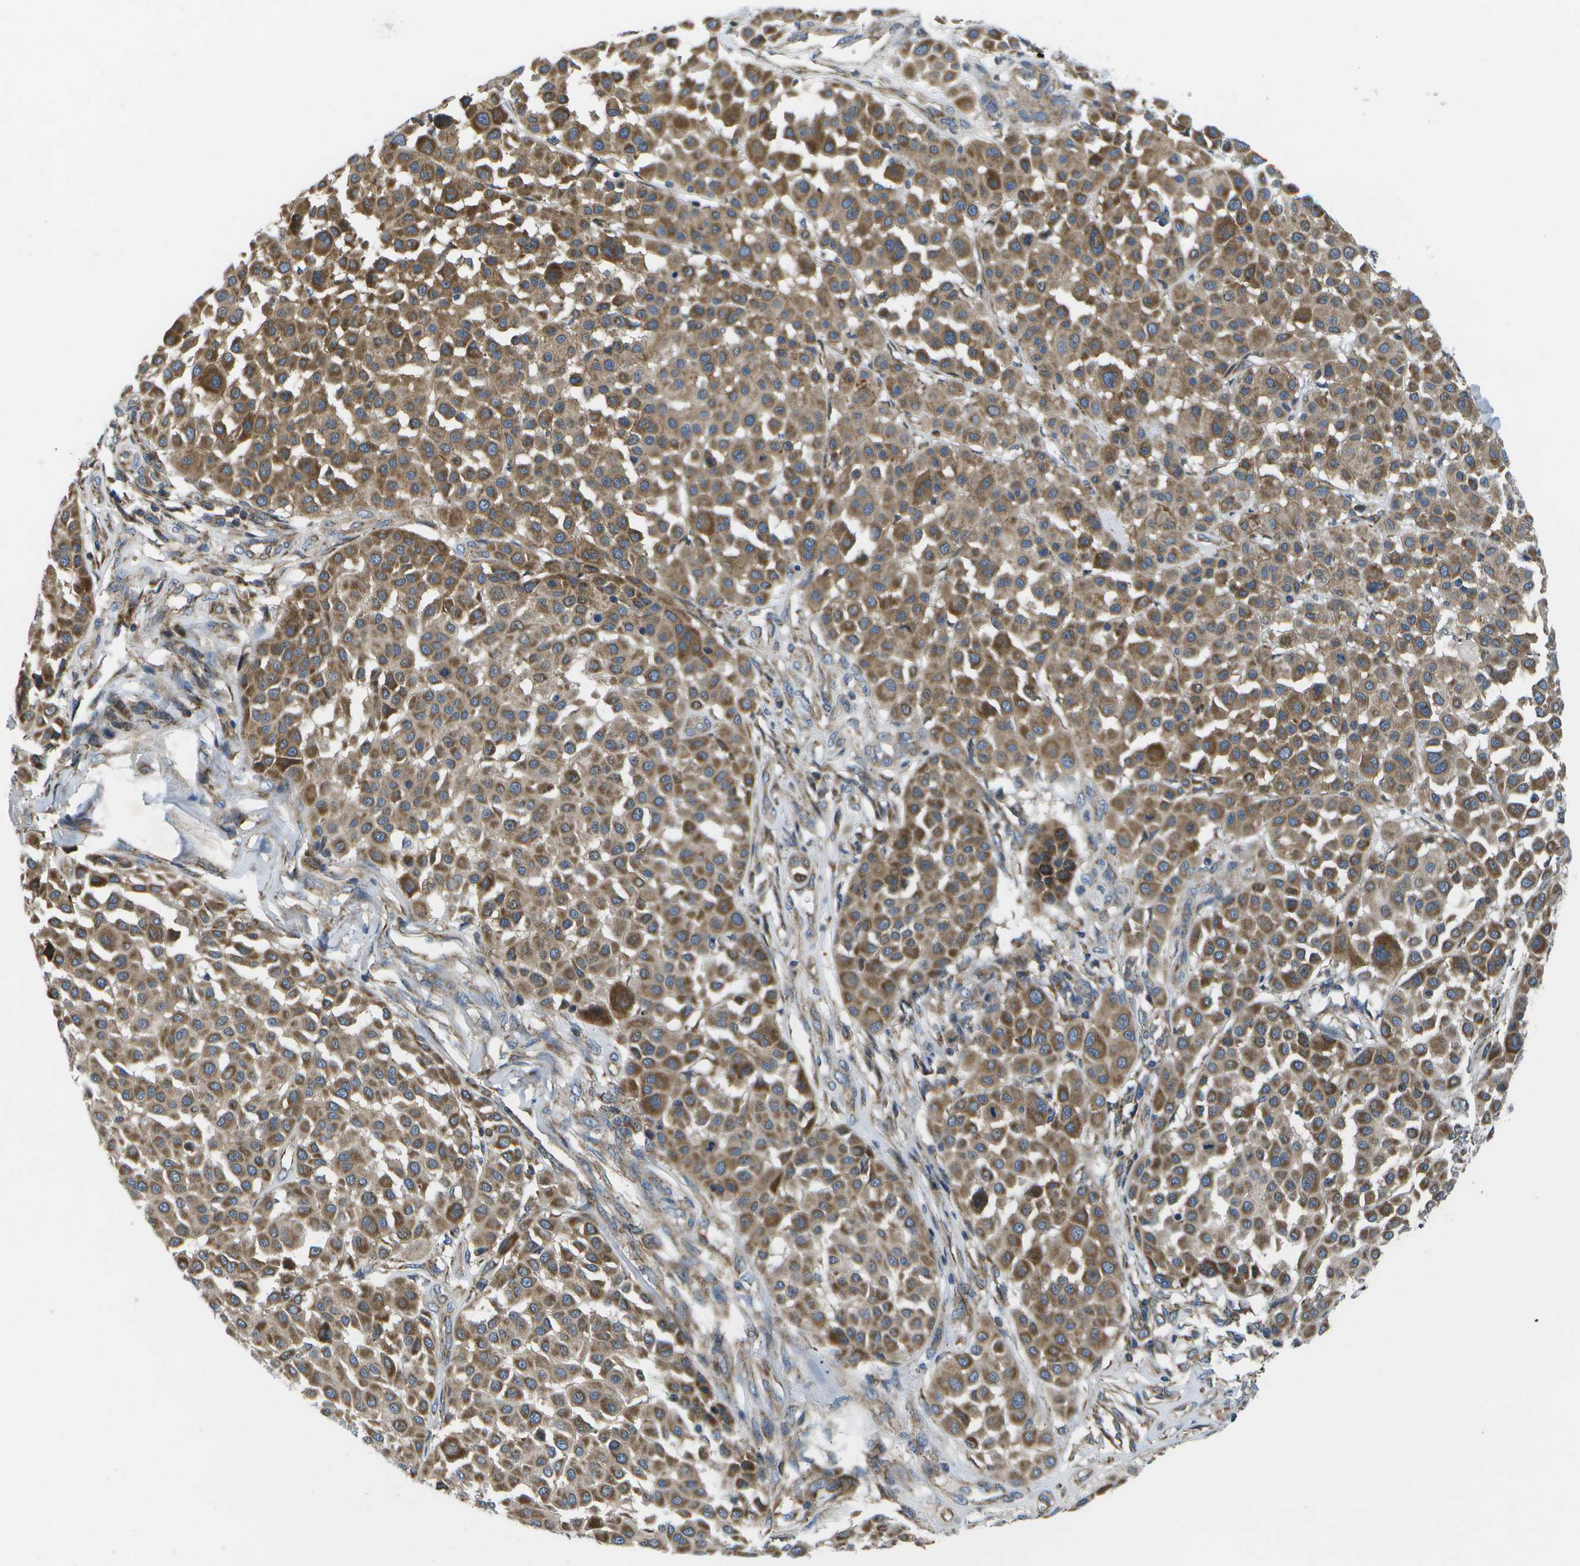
{"staining": {"intensity": "moderate", "quantity": ">75%", "location": "cytoplasmic/membranous"}, "tissue": "melanoma", "cell_type": "Tumor cells", "image_type": "cancer", "snomed": [{"axis": "morphology", "description": "Malignant melanoma, Metastatic site"}, {"axis": "topography", "description": "Soft tissue"}], "caption": "Immunohistochemistry (DAB (3,3'-diaminobenzidine)) staining of human malignant melanoma (metastatic site) reveals moderate cytoplasmic/membranous protein positivity in about >75% of tumor cells.", "gene": "MVK", "patient": {"sex": "male", "age": 41}}